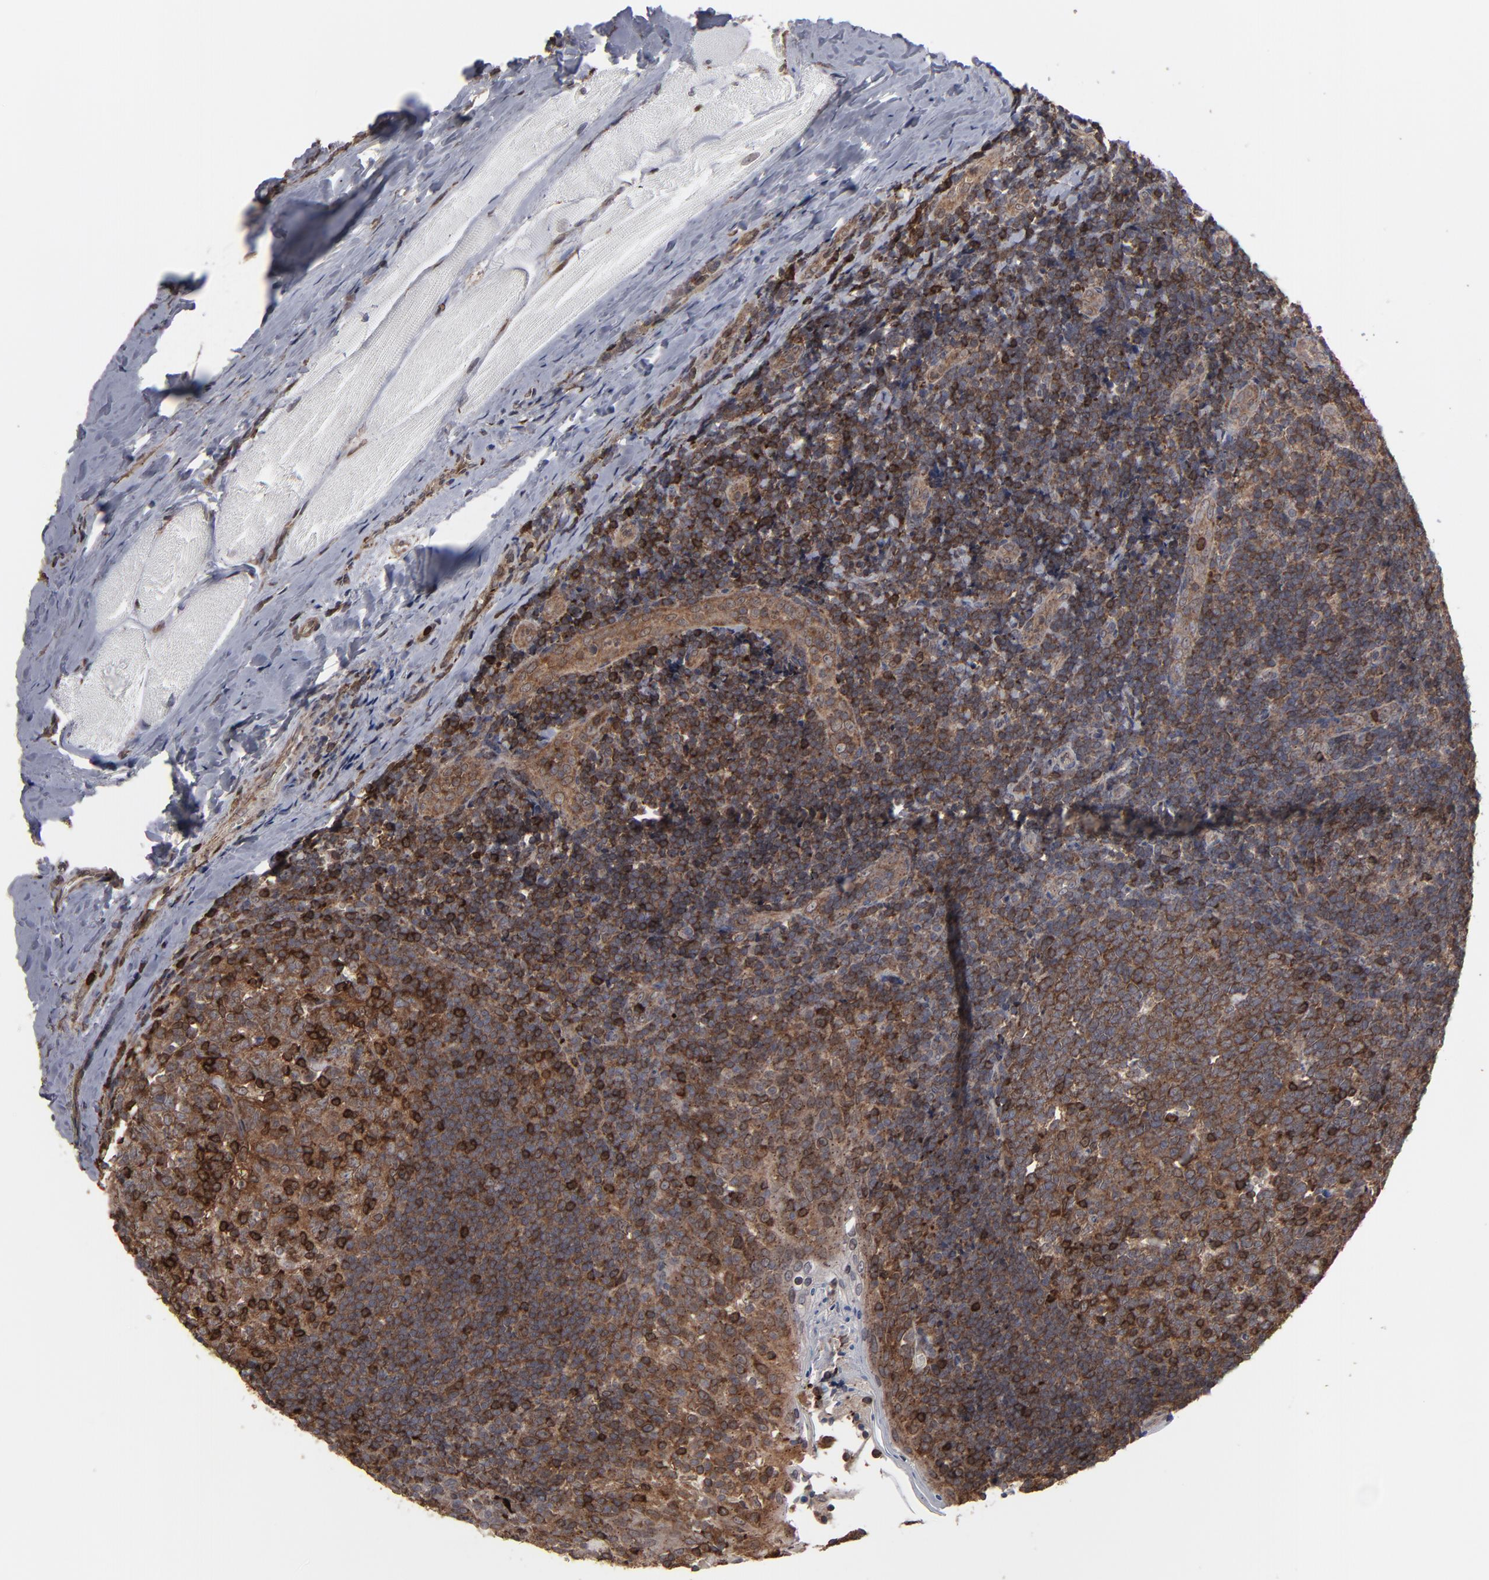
{"staining": {"intensity": "moderate", "quantity": ">75%", "location": "cytoplasmic/membranous"}, "tissue": "tonsil", "cell_type": "Germinal center cells", "image_type": "normal", "snomed": [{"axis": "morphology", "description": "Normal tissue, NOS"}, {"axis": "topography", "description": "Tonsil"}], "caption": "Immunohistochemistry image of unremarkable human tonsil stained for a protein (brown), which exhibits medium levels of moderate cytoplasmic/membranous positivity in approximately >75% of germinal center cells.", "gene": "KIAA2026", "patient": {"sex": "male", "age": 31}}